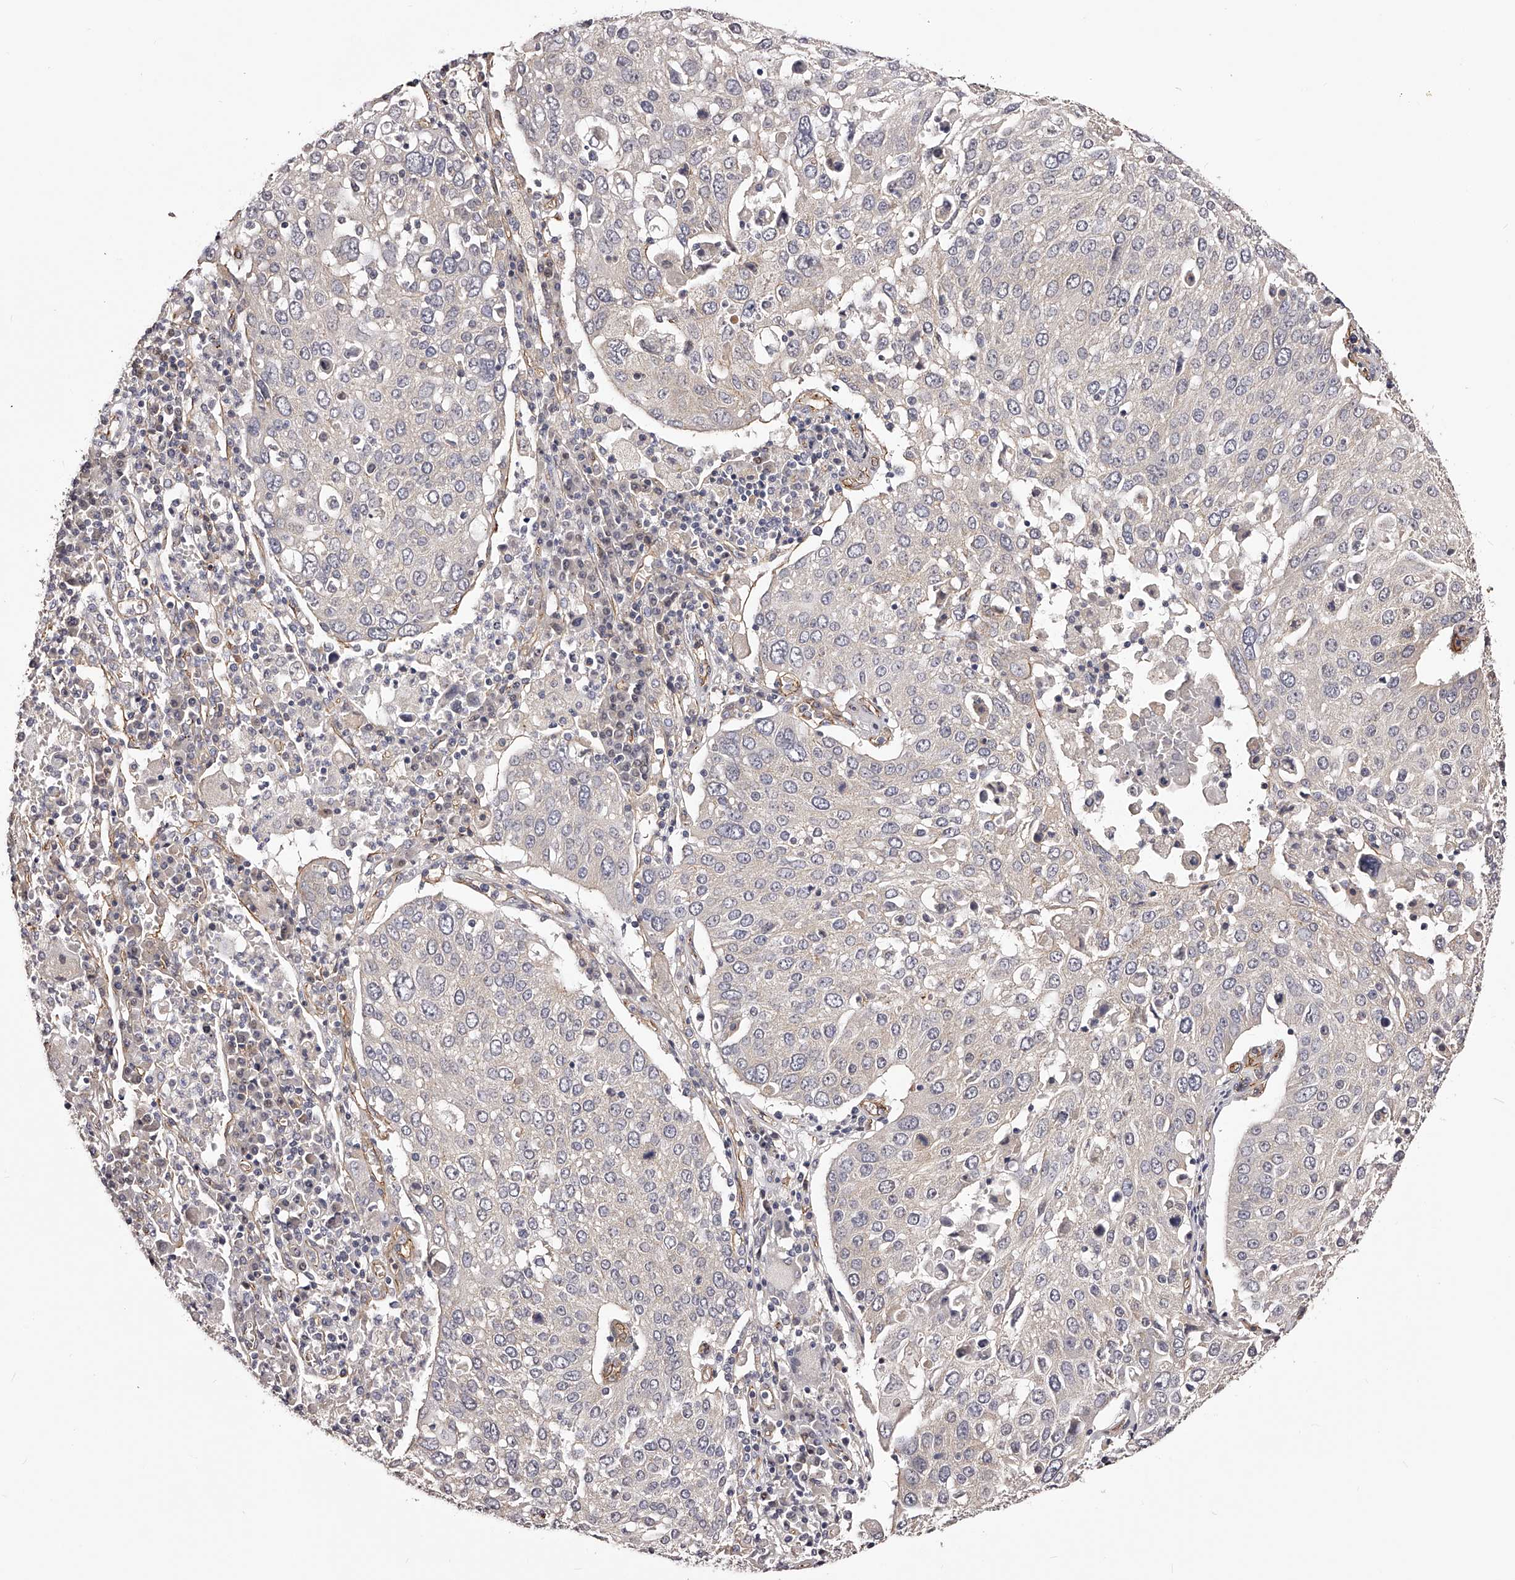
{"staining": {"intensity": "negative", "quantity": "none", "location": "none"}, "tissue": "lung cancer", "cell_type": "Tumor cells", "image_type": "cancer", "snomed": [{"axis": "morphology", "description": "Squamous cell carcinoma, NOS"}, {"axis": "topography", "description": "Lung"}], "caption": "A photomicrograph of human lung cancer (squamous cell carcinoma) is negative for staining in tumor cells.", "gene": "LTV1", "patient": {"sex": "male", "age": 65}}